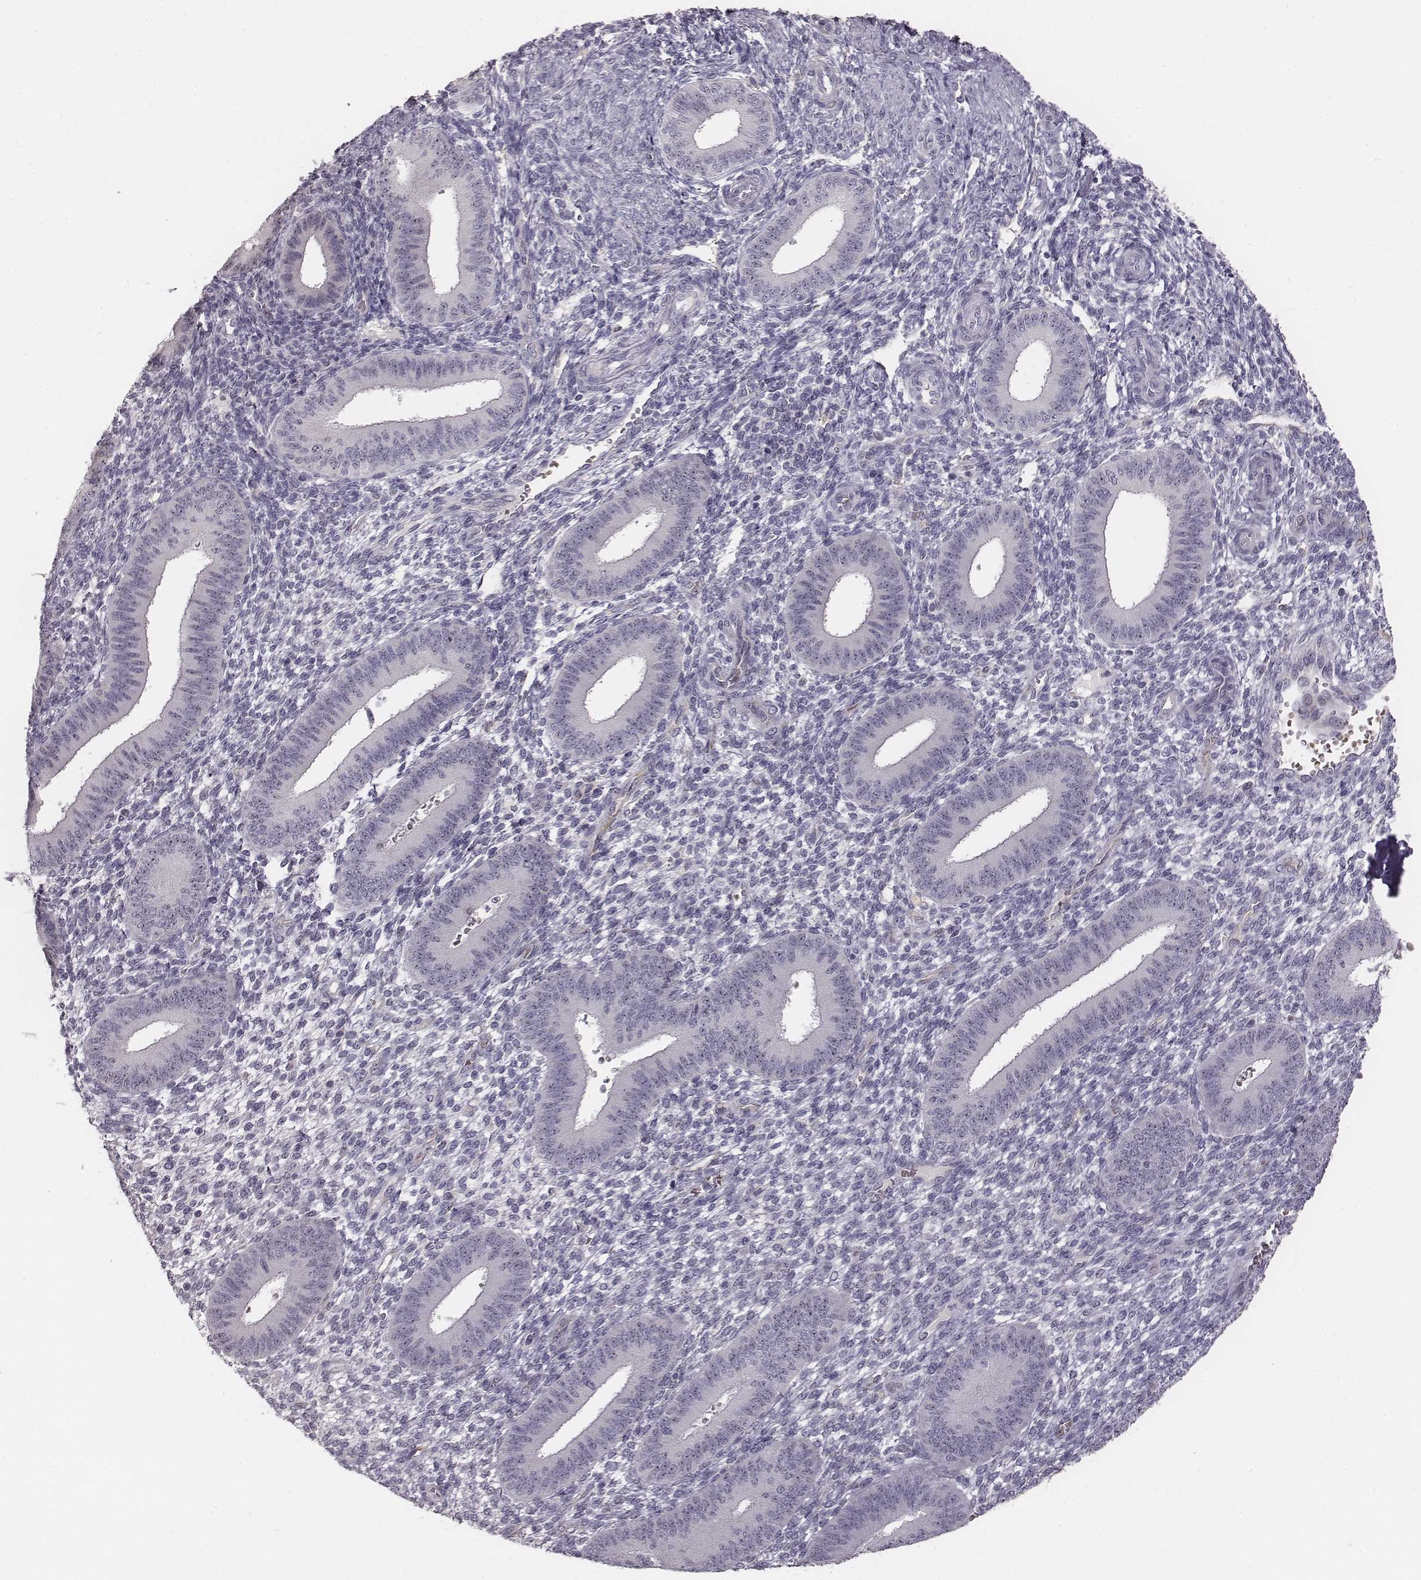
{"staining": {"intensity": "negative", "quantity": "none", "location": "none"}, "tissue": "endometrium", "cell_type": "Cells in endometrial stroma", "image_type": "normal", "snomed": [{"axis": "morphology", "description": "Normal tissue, NOS"}, {"axis": "topography", "description": "Endometrium"}], "caption": "Protein analysis of unremarkable endometrium displays no significant staining in cells in endometrial stroma.", "gene": "NIFK", "patient": {"sex": "female", "age": 39}}